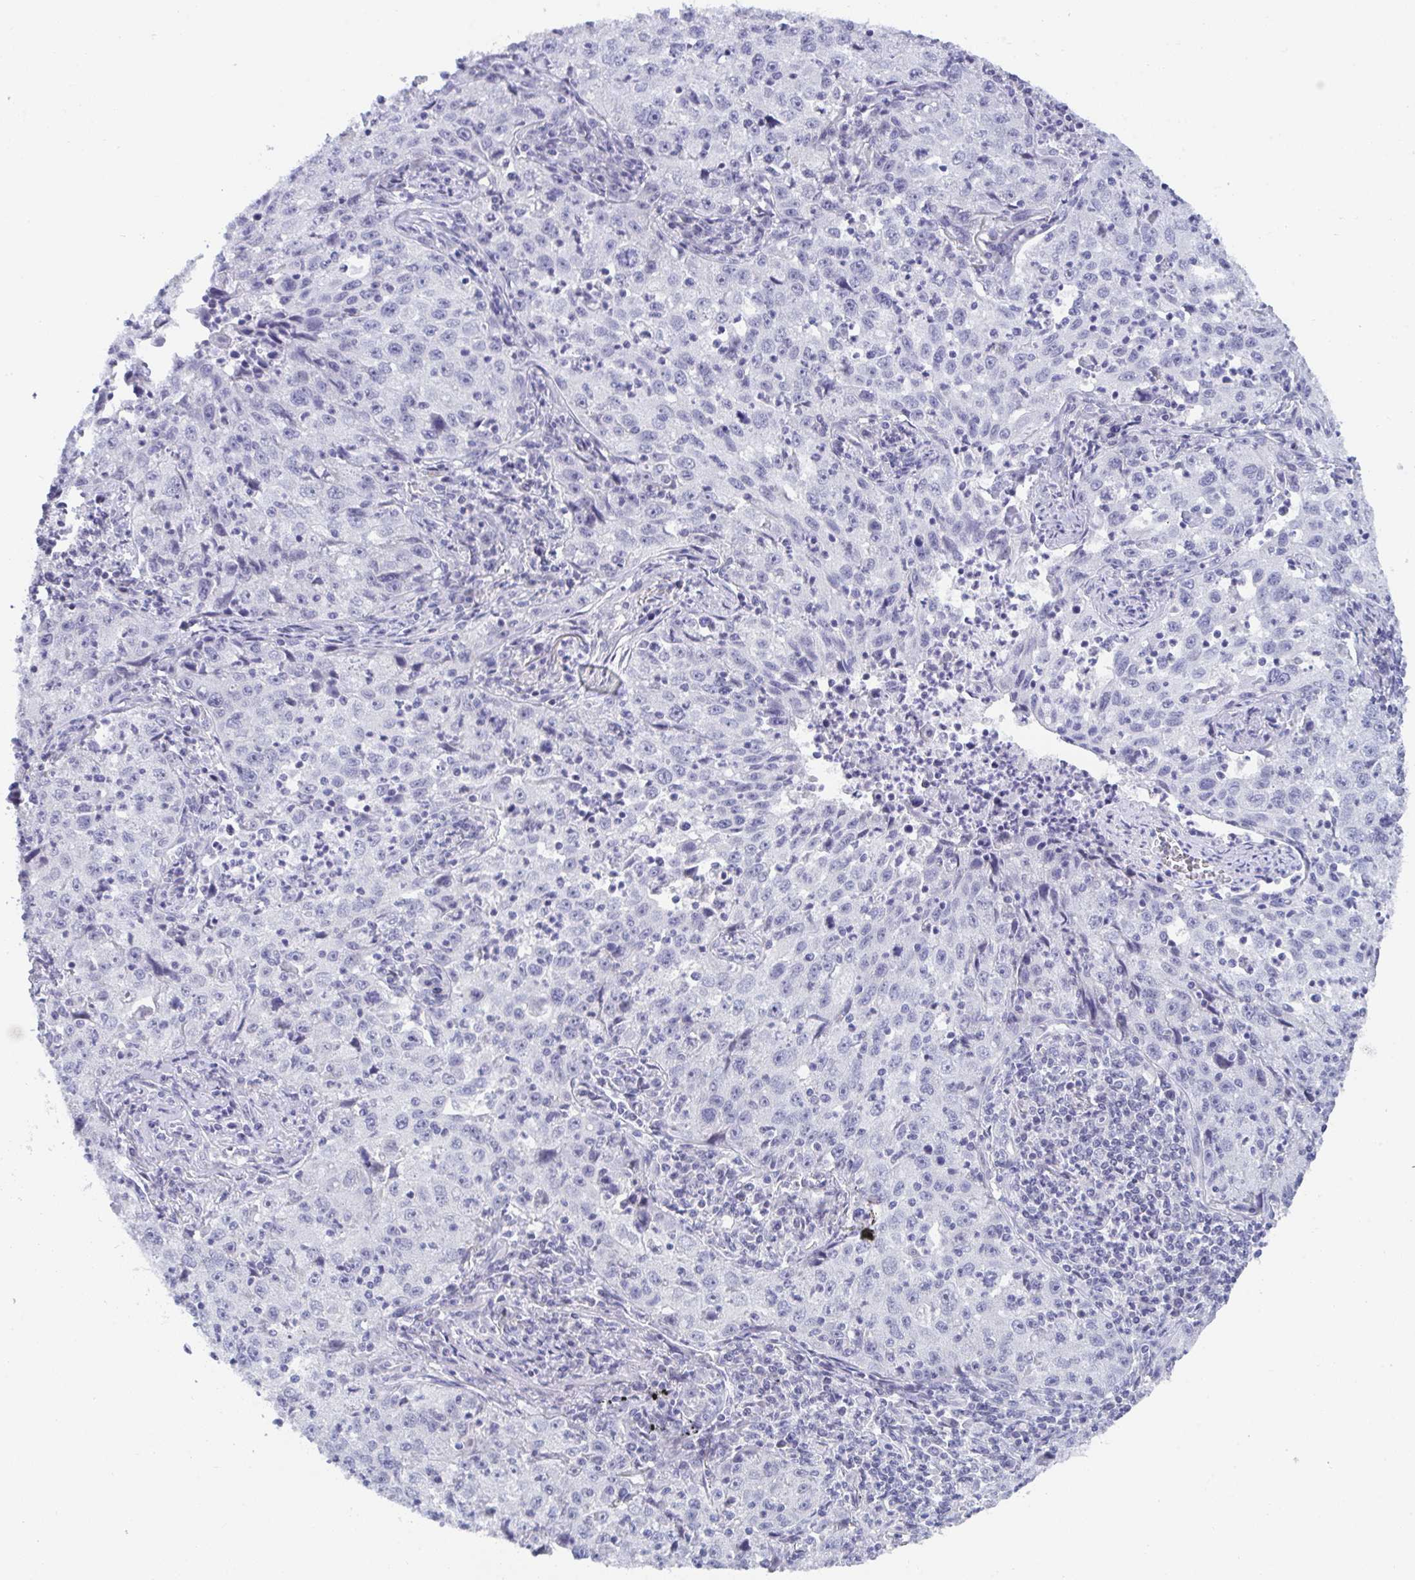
{"staining": {"intensity": "negative", "quantity": "none", "location": "none"}, "tissue": "lung cancer", "cell_type": "Tumor cells", "image_type": "cancer", "snomed": [{"axis": "morphology", "description": "Squamous cell carcinoma, NOS"}, {"axis": "topography", "description": "Lung"}], "caption": "Tumor cells show no significant expression in squamous cell carcinoma (lung). (Immunohistochemistry, brightfield microscopy, high magnification).", "gene": "BMAL2", "patient": {"sex": "male", "age": 71}}